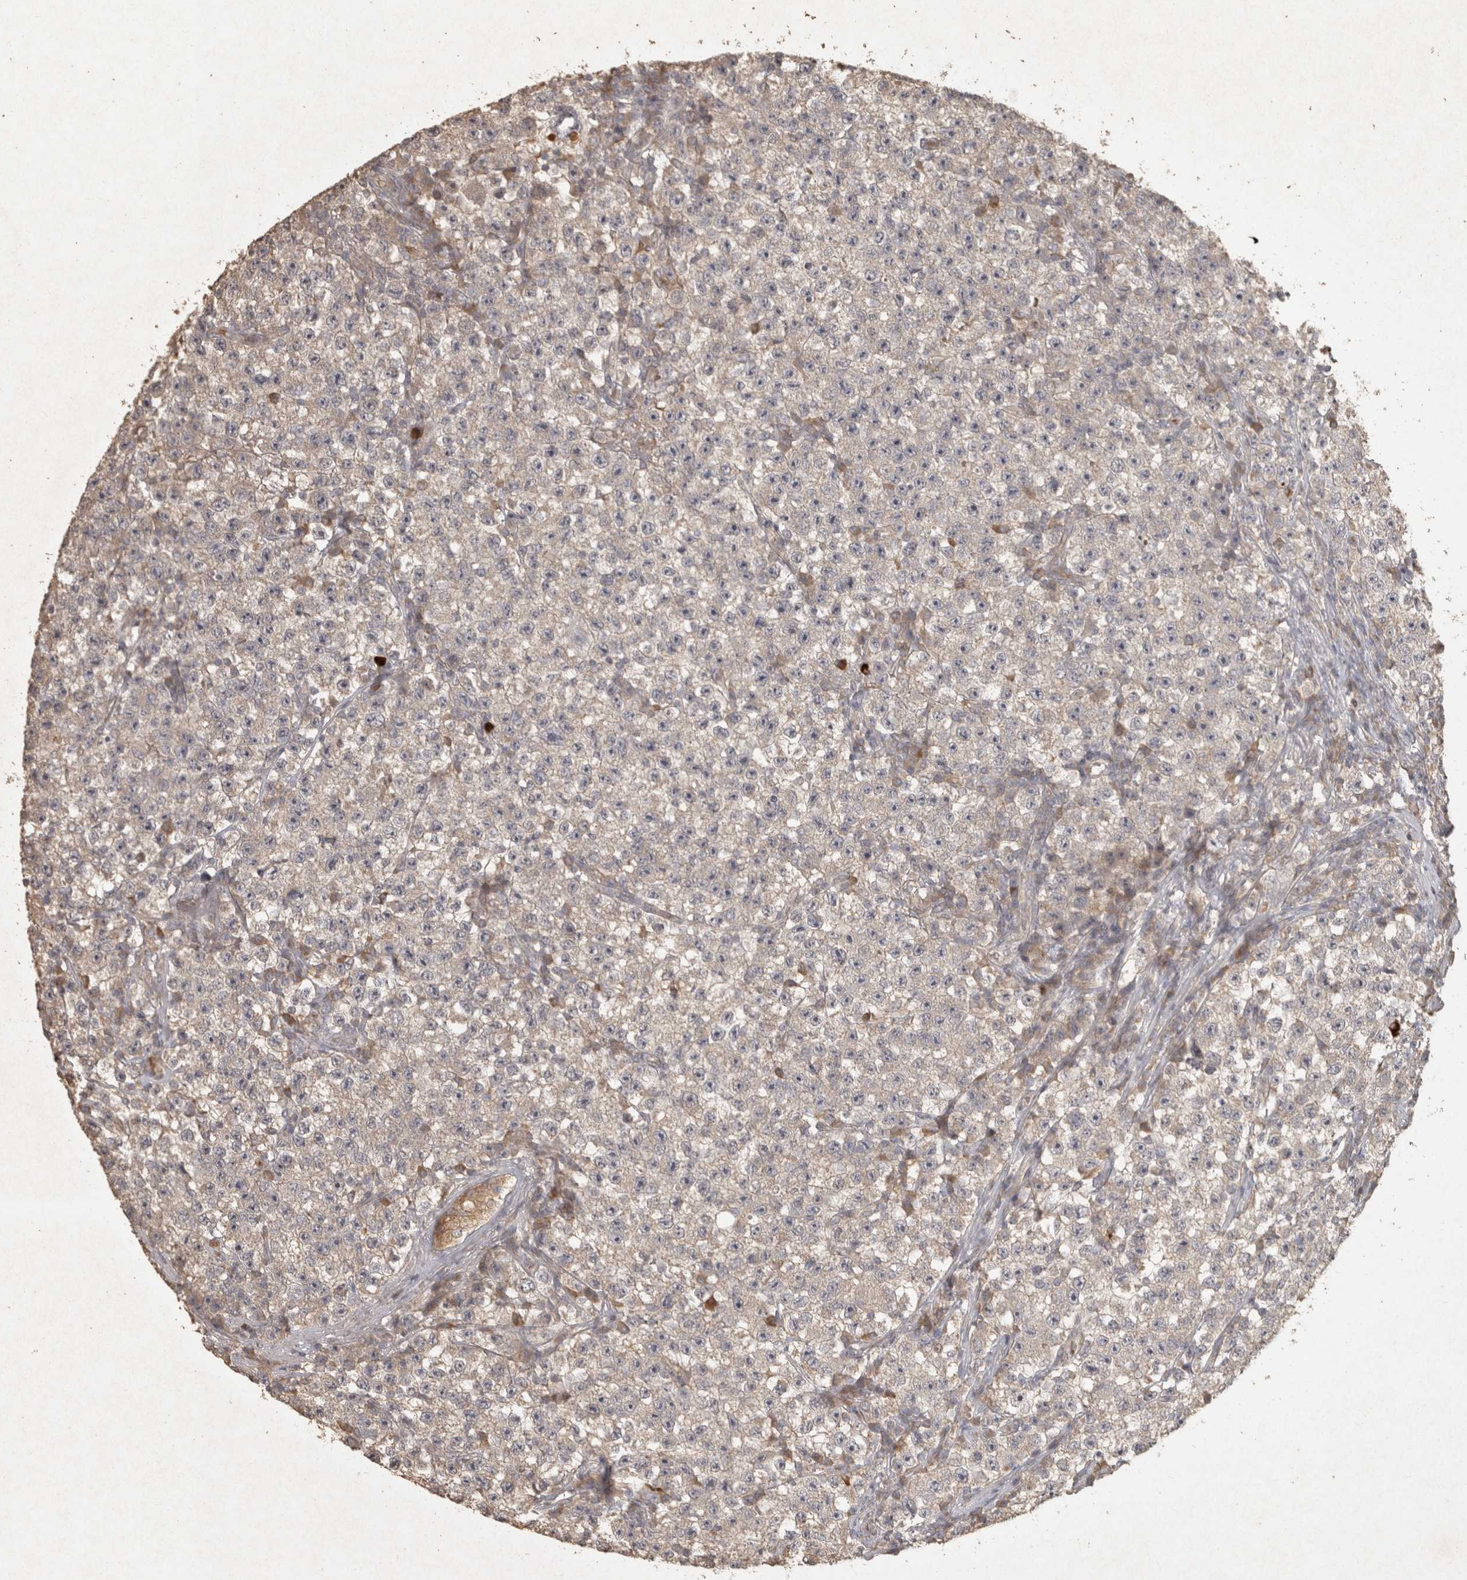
{"staining": {"intensity": "weak", "quantity": "<25%", "location": "cytoplasmic/membranous"}, "tissue": "testis cancer", "cell_type": "Tumor cells", "image_type": "cancer", "snomed": [{"axis": "morphology", "description": "Seminoma, NOS"}, {"axis": "topography", "description": "Testis"}], "caption": "High power microscopy image of an immunohistochemistry (IHC) histopathology image of testis cancer (seminoma), revealing no significant expression in tumor cells. The staining is performed using DAB brown chromogen with nuclei counter-stained in using hematoxylin.", "gene": "OSTN", "patient": {"sex": "male", "age": 22}}